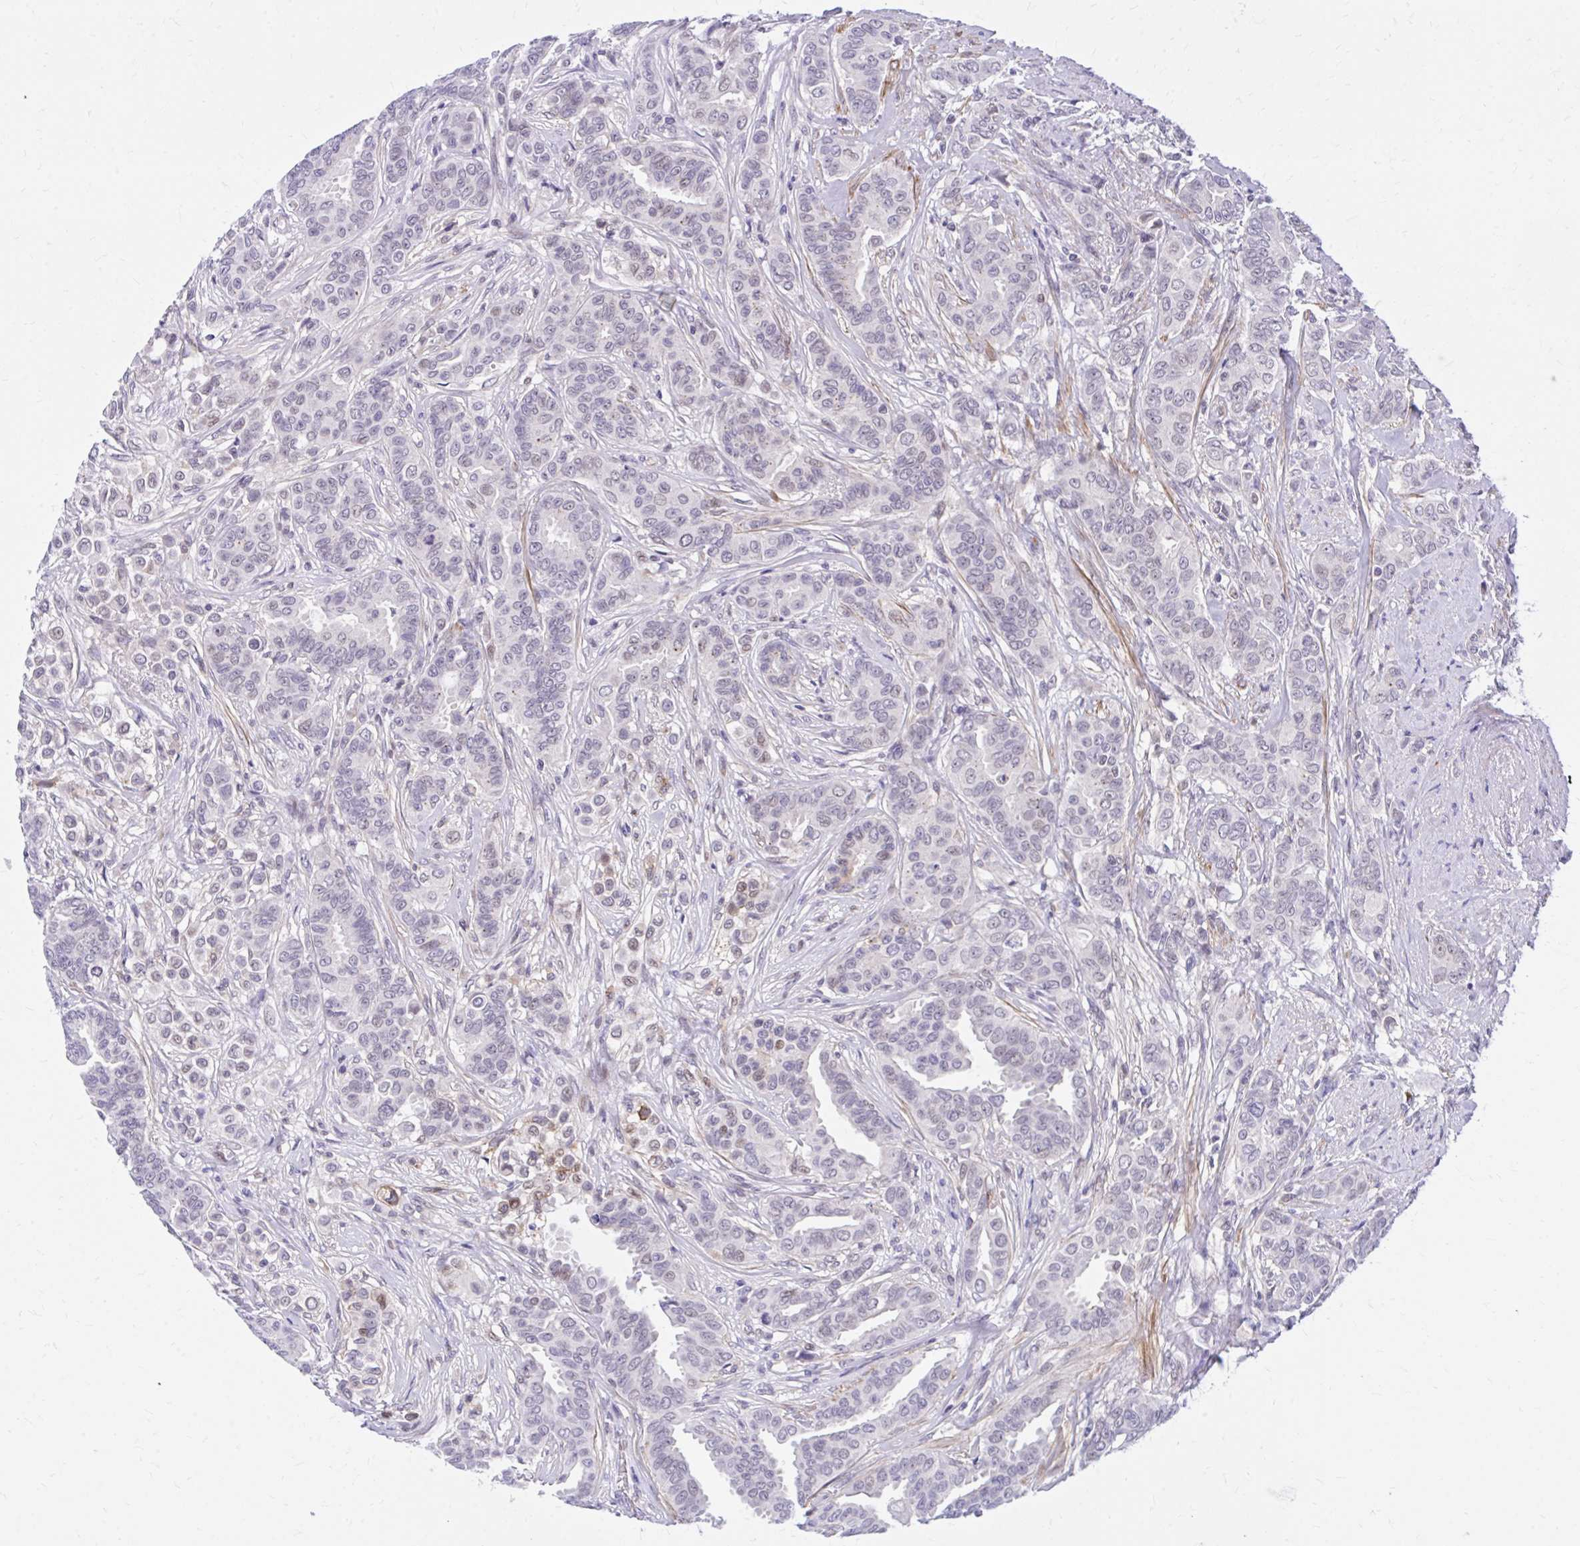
{"staining": {"intensity": "weak", "quantity": "<25%", "location": "nuclear"}, "tissue": "breast cancer", "cell_type": "Tumor cells", "image_type": "cancer", "snomed": [{"axis": "morphology", "description": "Duct carcinoma"}, {"axis": "topography", "description": "Breast"}], "caption": "High power microscopy histopathology image of an immunohistochemistry (IHC) micrograph of breast cancer (invasive ductal carcinoma), revealing no significant positivity in tumor cells.", "gene": "ZBTB25", "patient": {"sex": "female", "age": 45}}